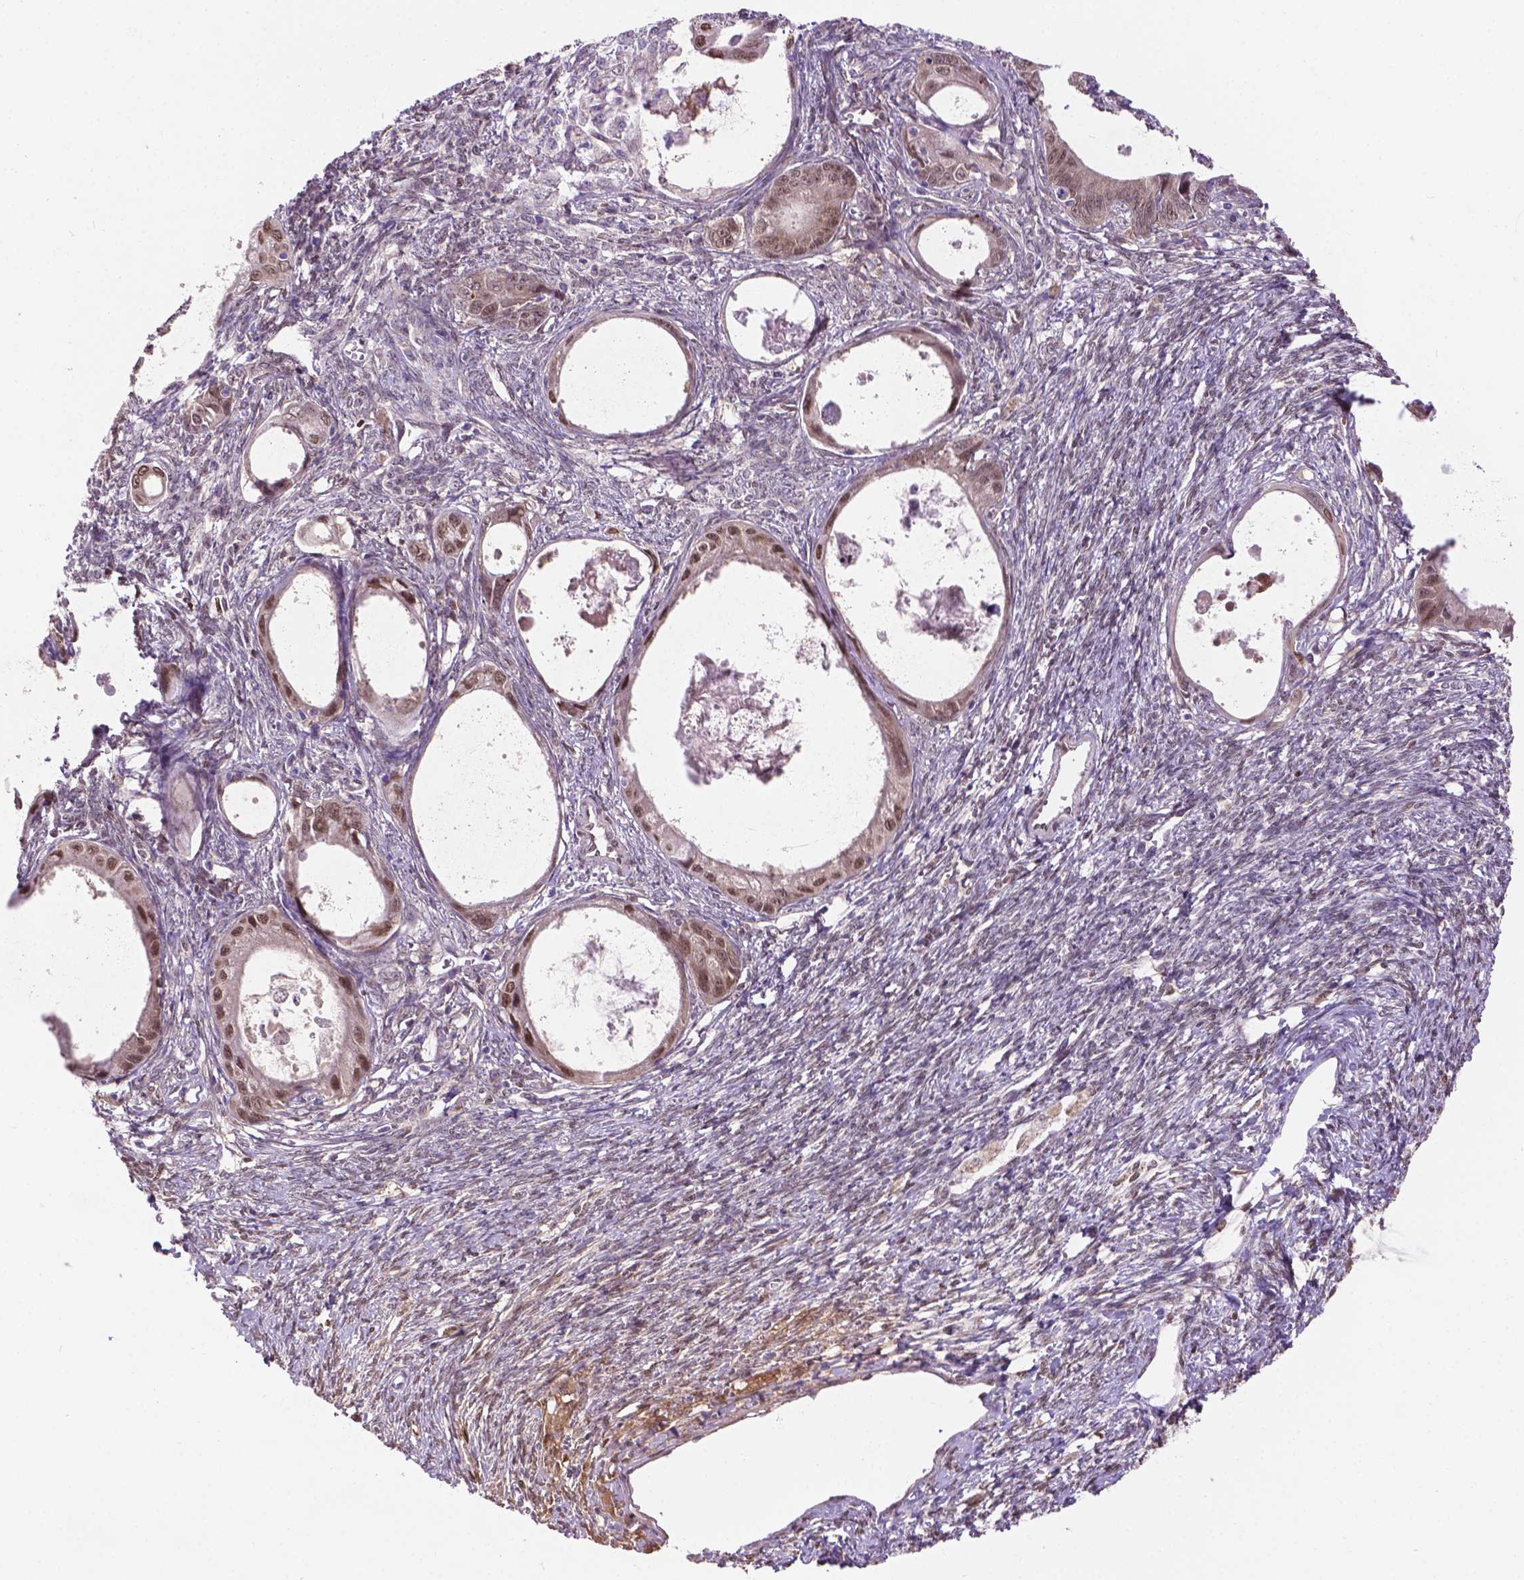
{"staining": {"intensity": "moderate", "quantity": "<25%", "location": "nuclear"}, "tissue": "ovarian cancer", "cell_type": "Tumor cells", "image_type": "cancer", "snomed": [{"axis": "morphology", "description": "Cystadenocarcinoma, mucinous, NOS"}, {"axis": "topography", "description": "Ovary"}], "caption": "Ovarian cancer (mucinous cystadenocarcinoma) stained with a brown dye exhibits moderate nuclear positive staining in approximately <25% of tumor cells.", "gene": "IRF6", "patient": {"sex": "female", "age": 64}}